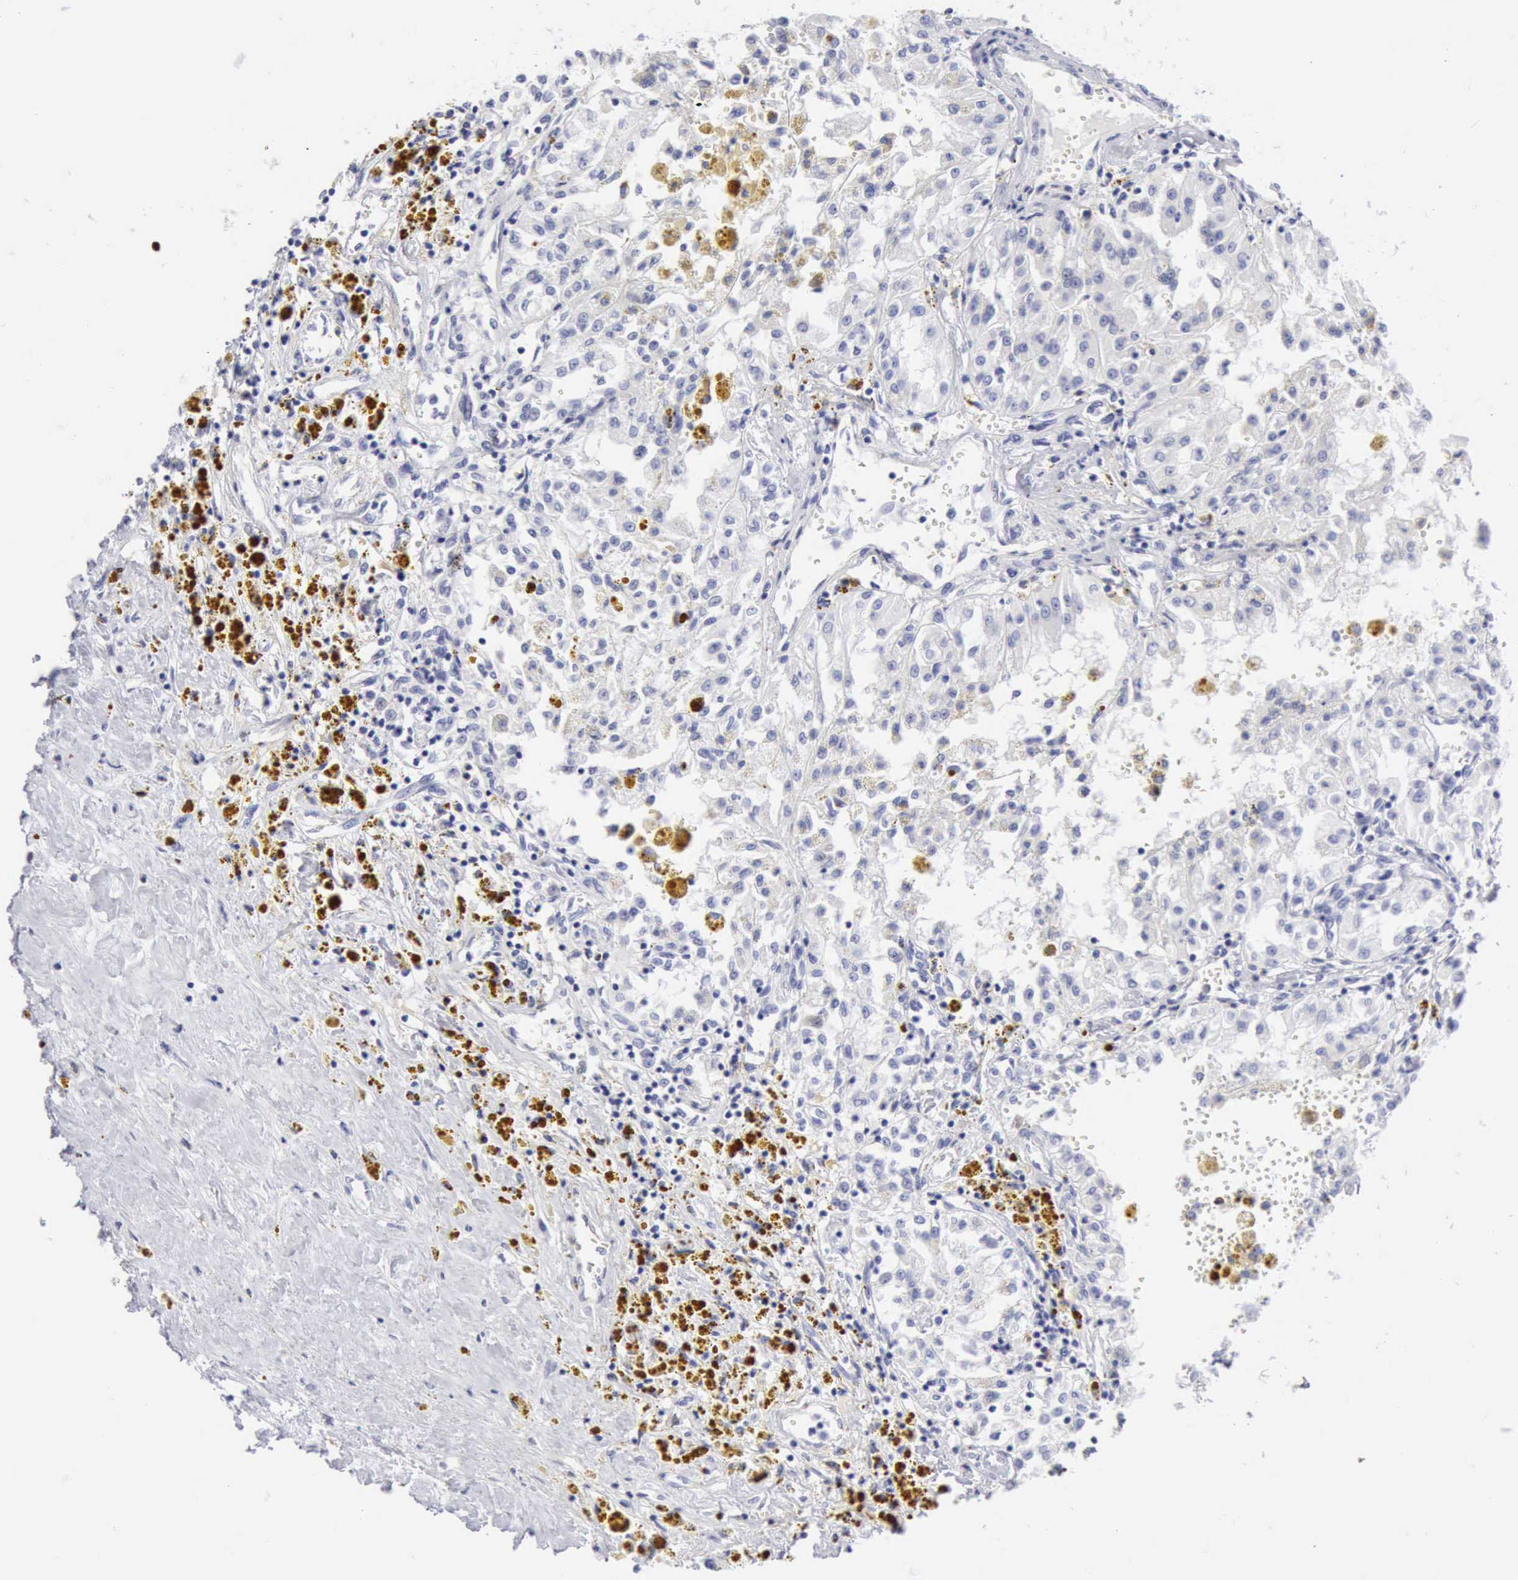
{"staining": {"intensity": "negative", "quantity": "none", "location": "none"}, "tissue": "renal cancer", "cell_type": "Tumor cells", "image_type": "cancer", "snomed": [{"axis": "morphology", "description": "Adenocarcinoma, NOS"}, {"axis": "topography", "description": "Kidney"}], "caption": "Tumor cells are negative for brown protein staining in adenocarcinoma (renal). (DAB IHC with hematoxylin counter stain).", "gene": "NCAM1", "patient": {"sex": "male", "age": 78}}